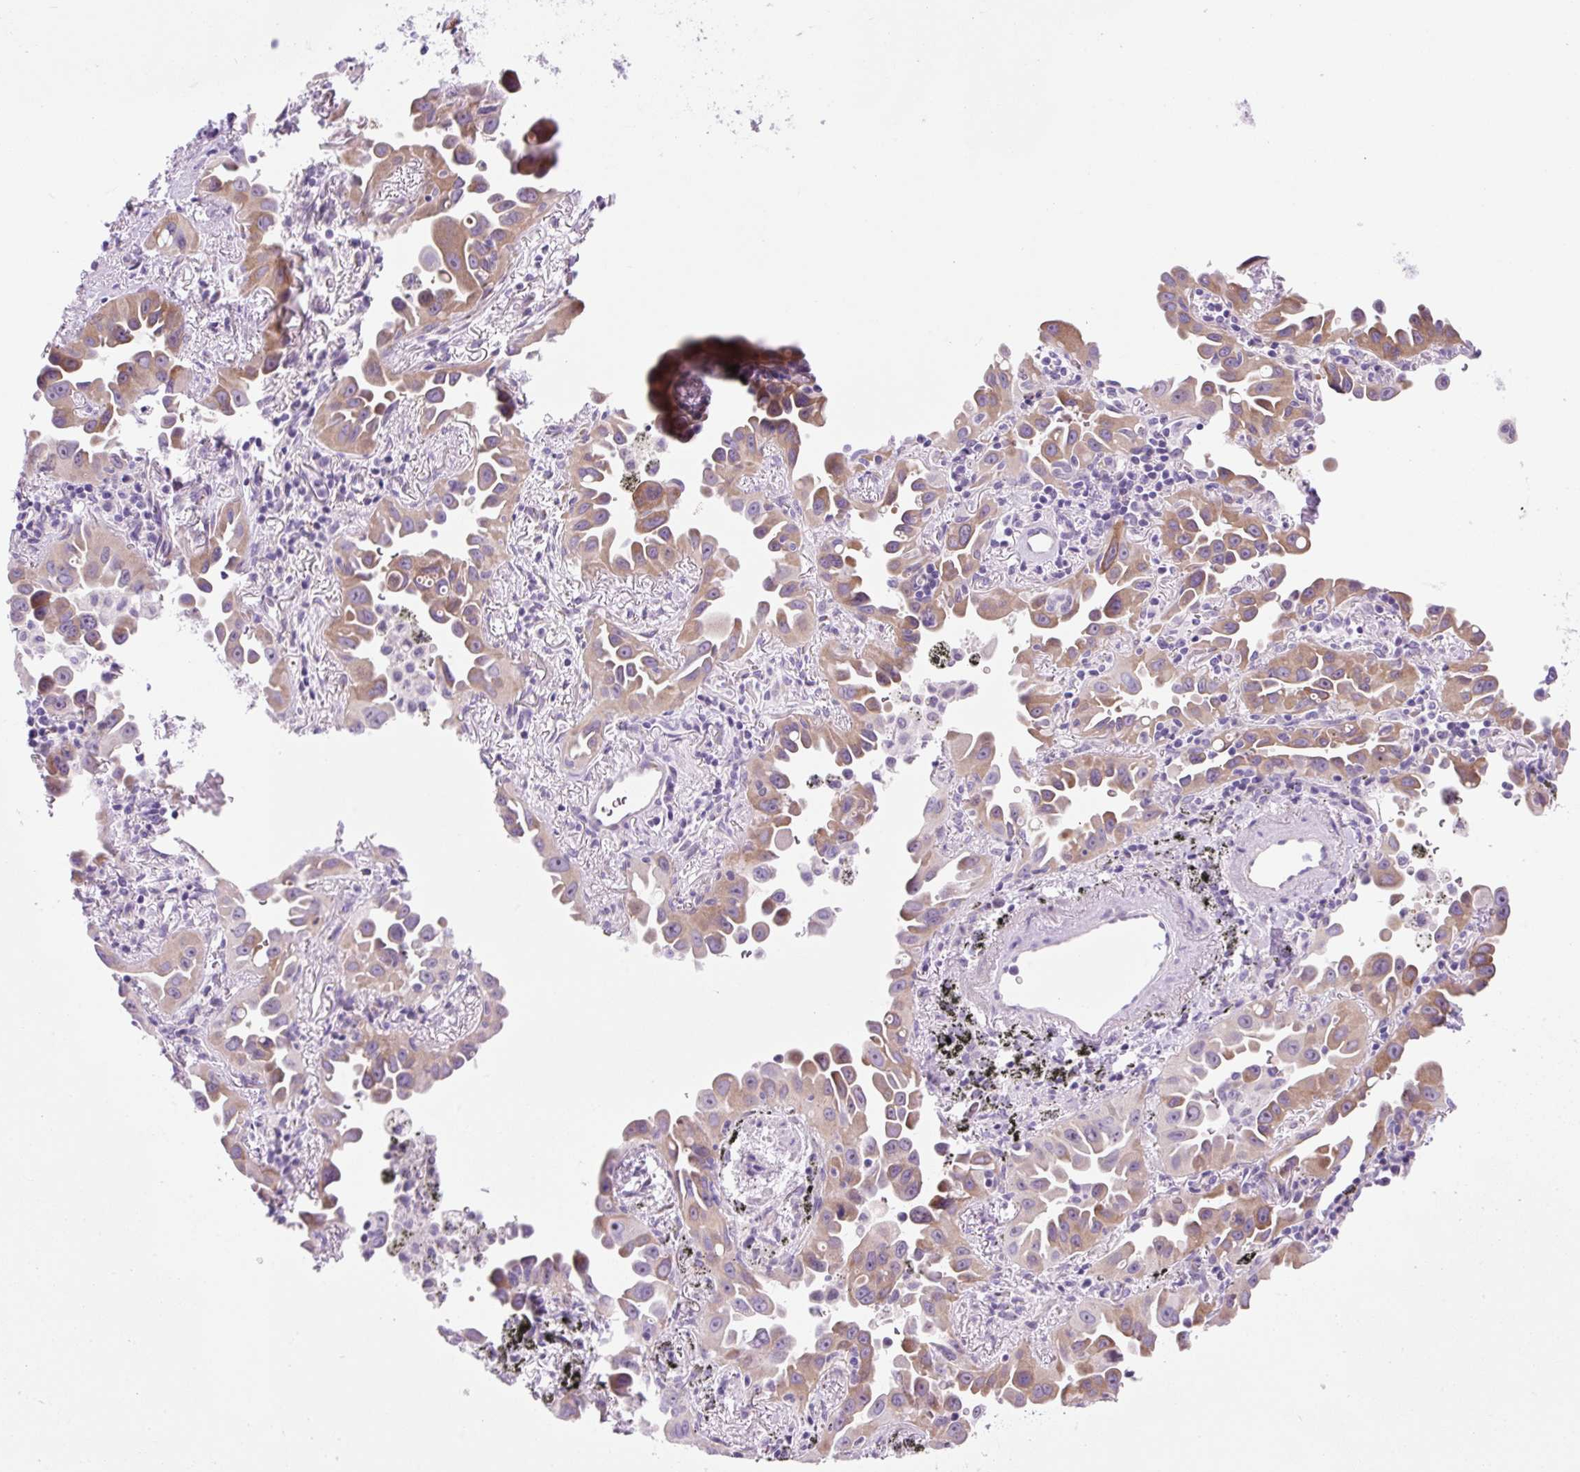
{"staining": {"intensity": "moderate", "quantity": ">75%", "location": "cytoplasmic/membranous"}, "tissue": "lung cancer", "cell_type": "Tumor cells", "image_type": "cancer", "snomed": [{"axis": "morphology", "description": "Adenocarcinoma, NOS"}, {"axis": "topography", "description": "Lung"}], "caption": "Tumor cells exhibit medium levels of moderate cytoplasmic/membranous positivity in about >75% of cells in lung cancer (adenocarcinoma). (Stains: DAB in brown, nuclei in blue, Microscopy: brightfield microscopy at high magnification).", "gene": "ZNF121", "patient": {"sex": "male", "age": 68}}